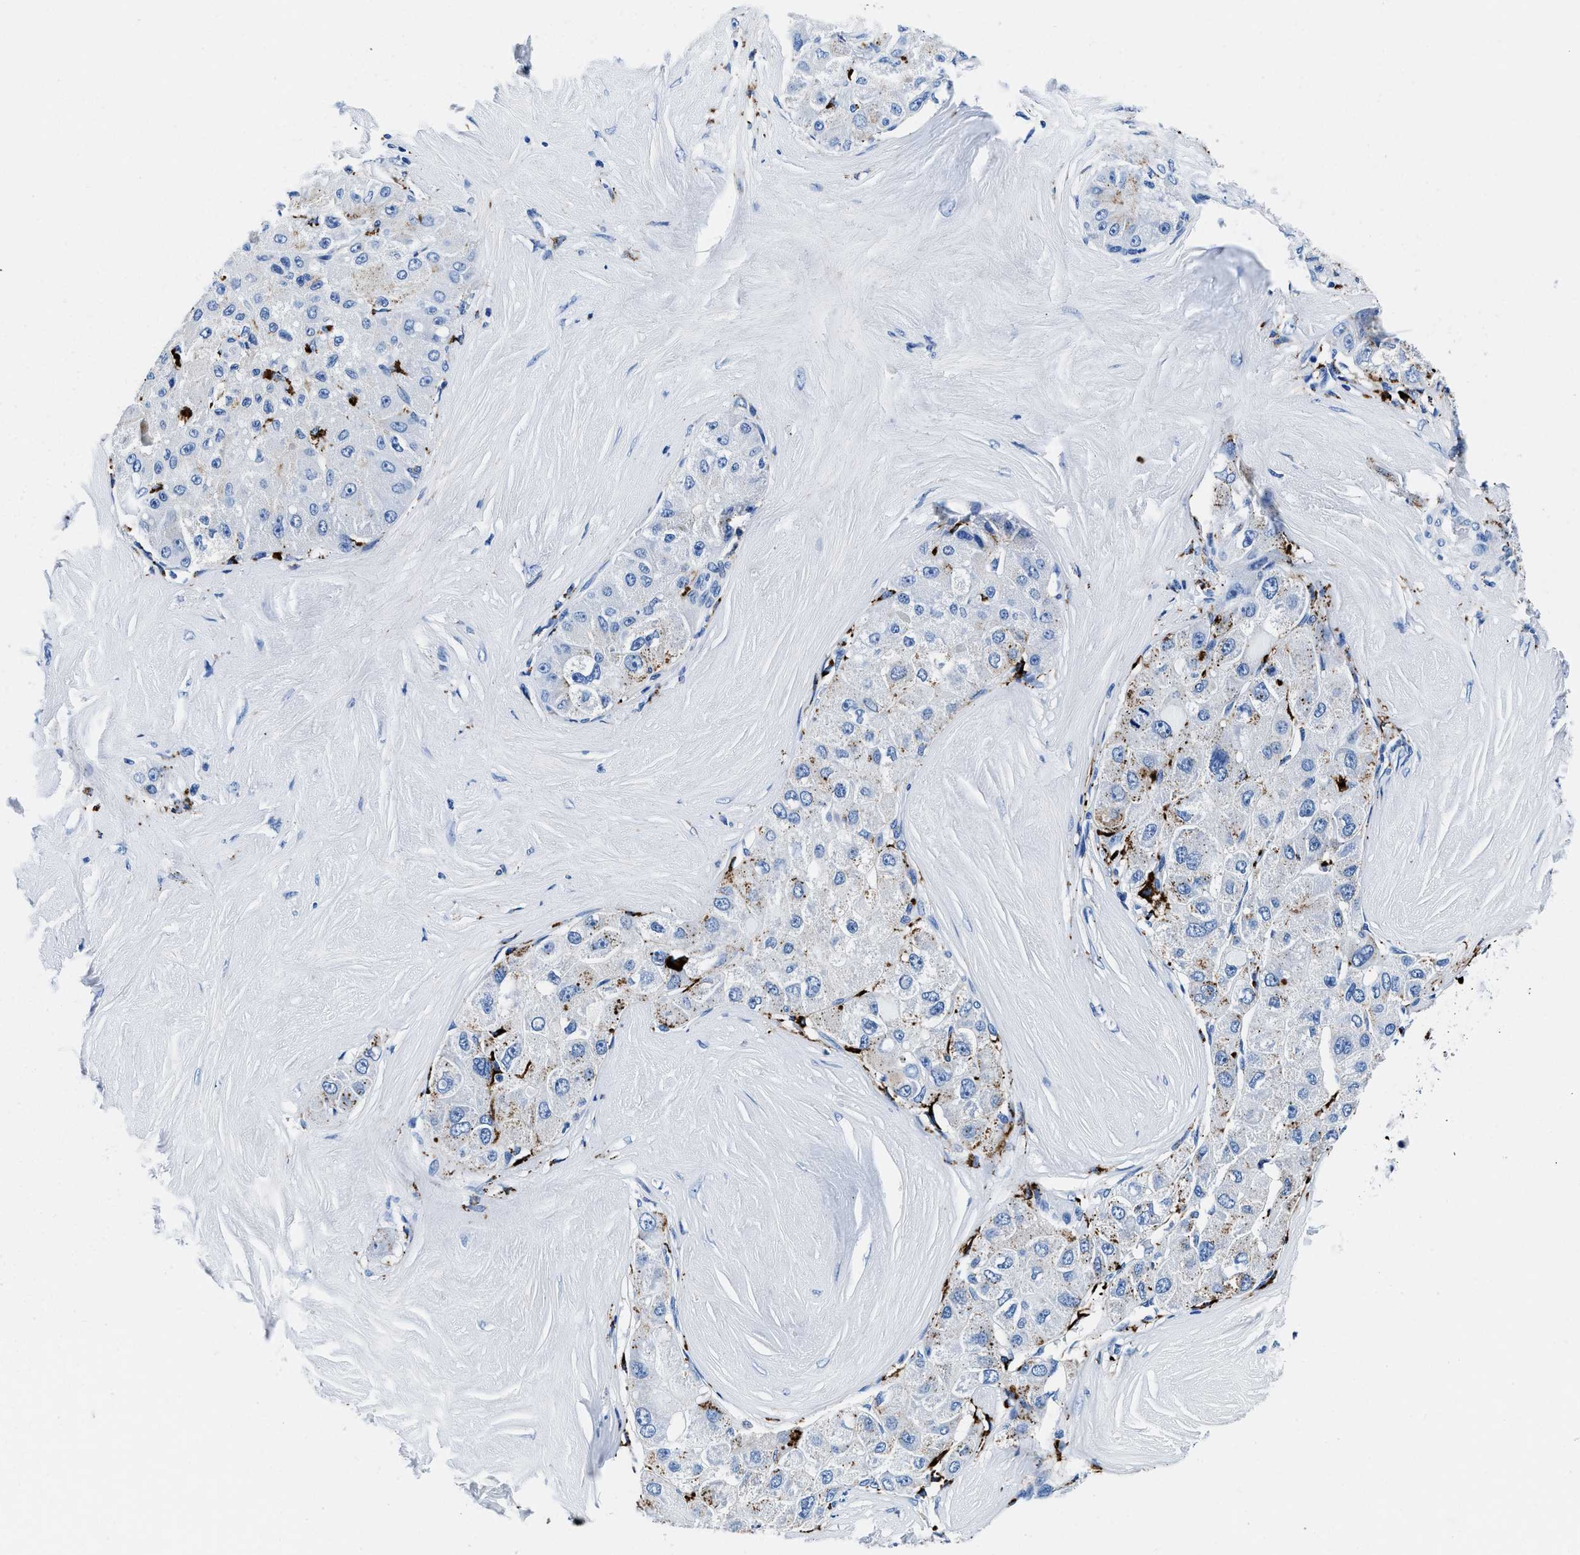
{"staining": {"intensity": "weak", "quantity": "<25%", "location": "cytoplasmic/membranous"}, "tissue": "liver cancer", "cell_type": "Tumor cells", "image_type": "cancer", "snomed": [{"axis": "morphology", "description": "Carcinoma, Hepatocellular, NOS"}, {"axis": "topography", "description": "Liver"}], "caption": "There is no significant positivity in tumor cells of liver cancer. (DAB (3,3'-diaminobenzidine) immunohistochemistry (IHC) with hematoxylin counter stain).", "gene": "OR14K1", "patient": {"sex": "male", "age": 80}}